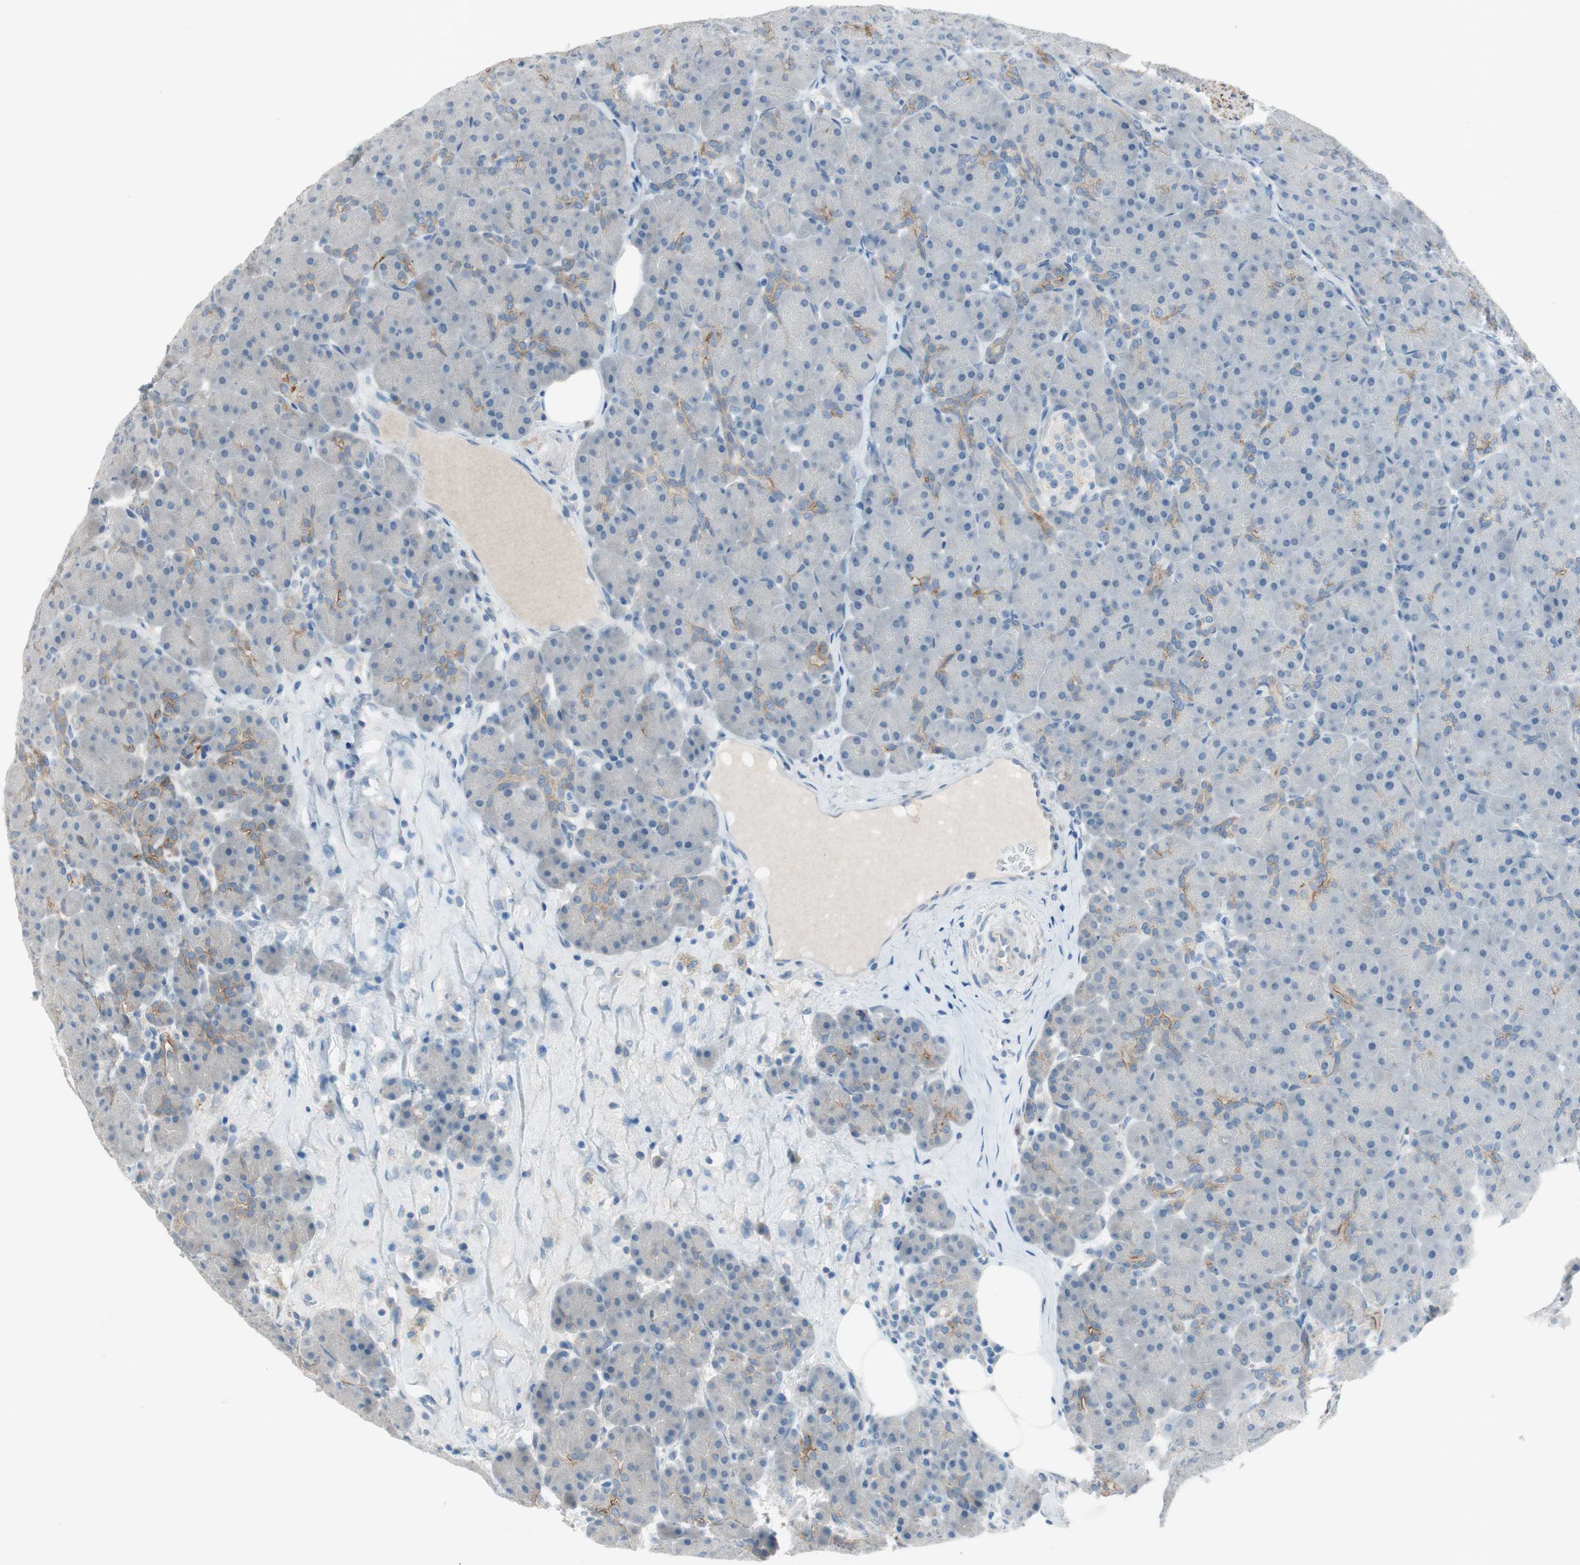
{"staining": {"intensity": "negative", "quantity": "none", "location": "none"}, "tissue": "pancreas", "cell_type": "Exocrine glandular cells", "image_type": "normal", "snomed": [{"axis": "morphology", "description": "Normal tissue, NOS"}, {"axis": "topography", "description": "Pancreas"}], "caption": "The immunohistochemistry (IHC) image has no significant expression in exocrine glandular cells of pancreas. The staining is performed using DAB brown chromogen with nuclei counter-stained in using hematoxylin.", "gene": "PRRG4", "patient": {"sex": "male", "age": 66}}